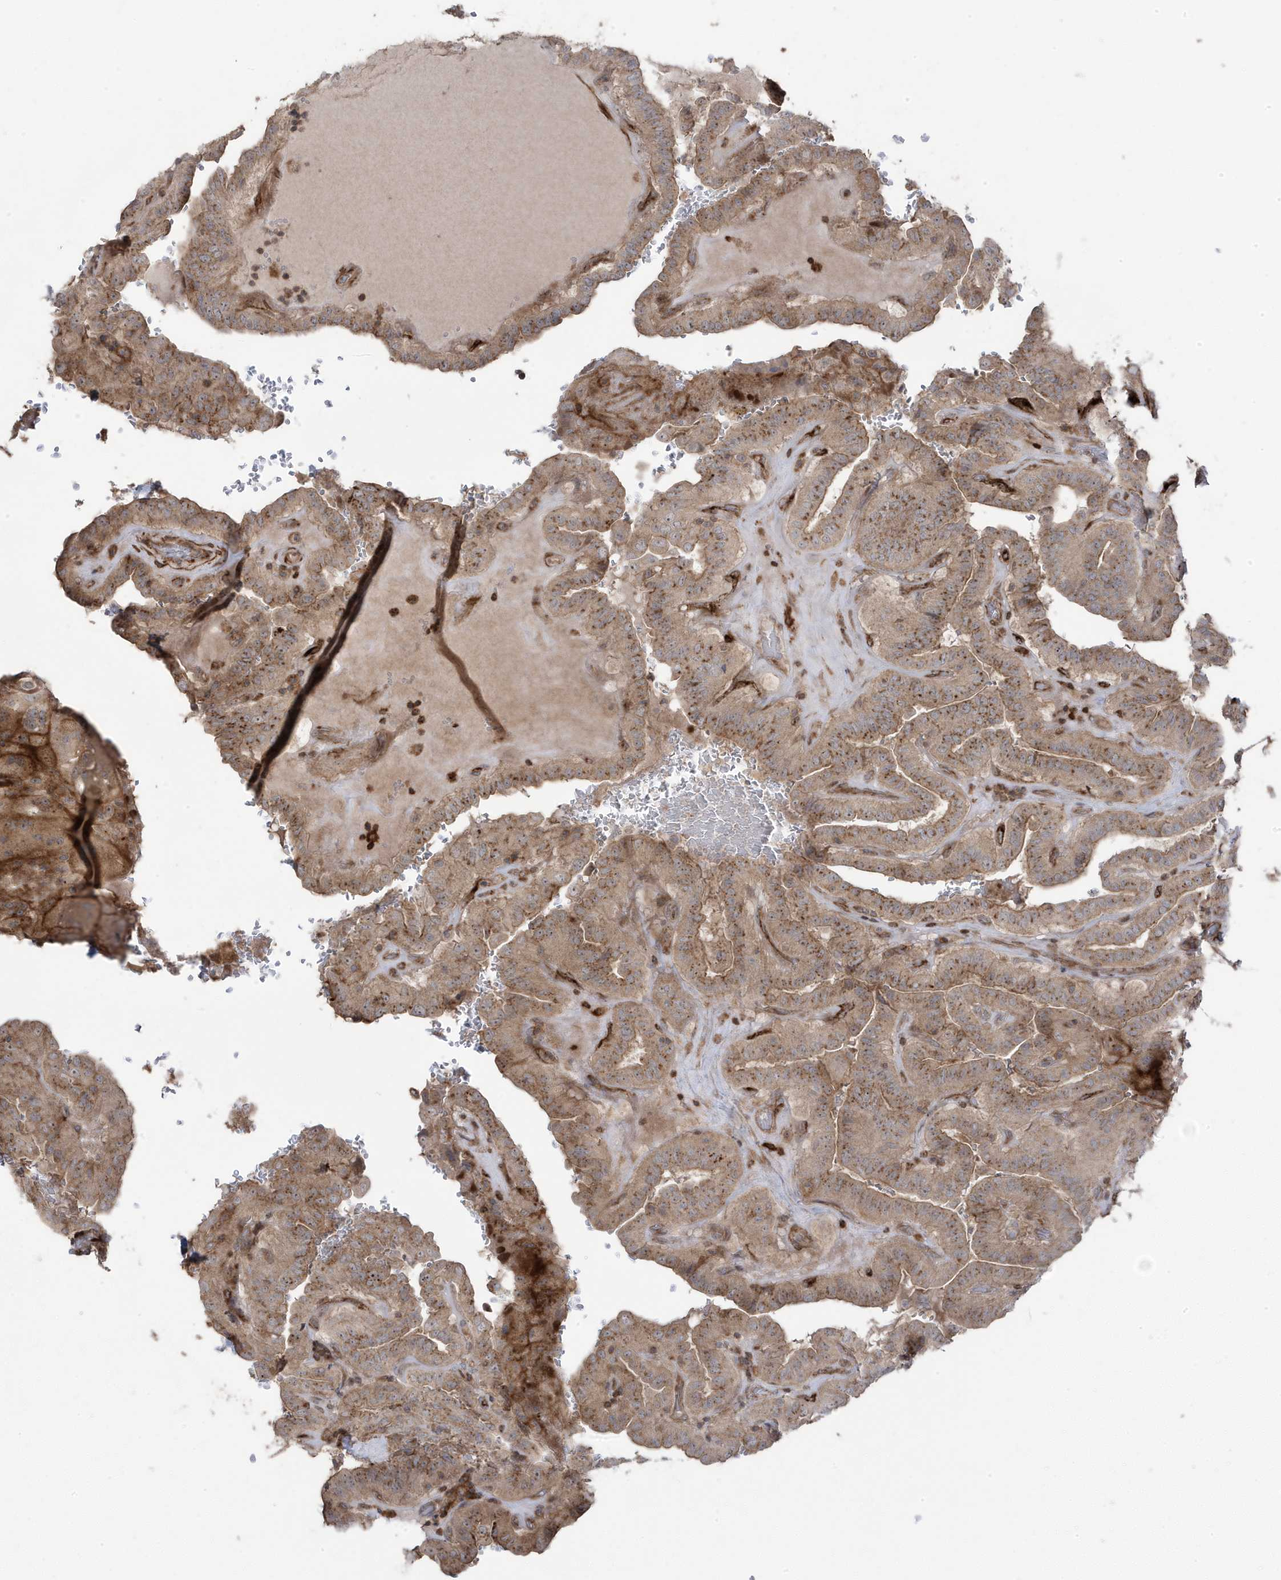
{"staining": {"intensity": "moderate", "quantity": ">75%", "location": "cytoplasmic/membranous"}, "tissue": "thyroid cancer", "cell_type": "Tumor cells", "image_type": "cancer", "snomed": [{"axis": "morphology", "description": "Papillary adenocarcinoma, NOS"}, {"axis": "topography", "description": "Thyroid gland"}], "caption": "DAB immunohistochemical staining of thyroid papillary adenocarcinoma displays moderate cytoplasmic/membranous protein staining in about >75% of tumor cells. The protein of interest is shown in brown color, while the nuclei are stained blue.", "gene": "CETN3", "patient": {"sex": "male", "age": 77}}